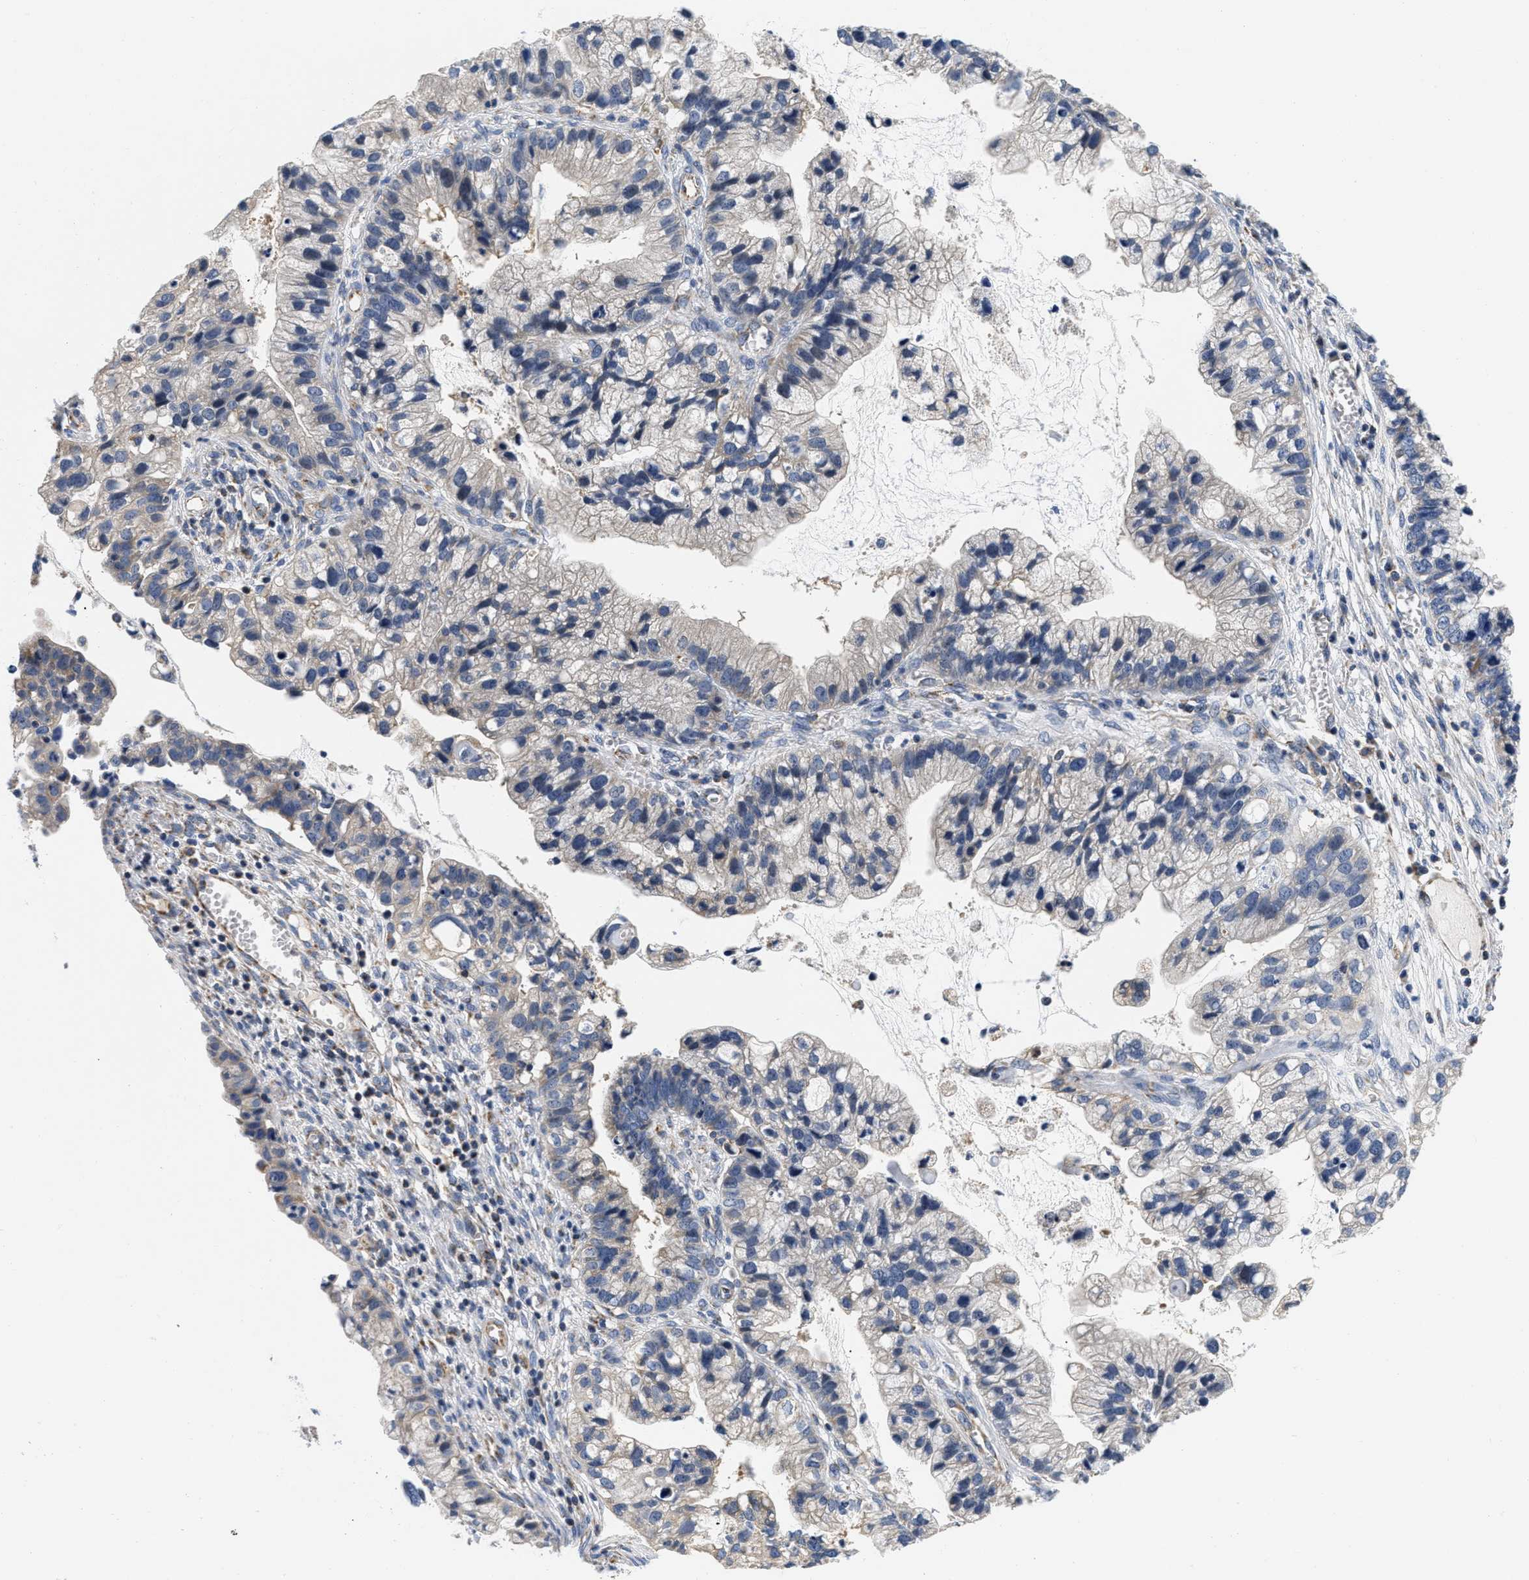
{"staining": {"intensity": "moderate", "quantity": "<25%", "location": "cytoplasmic/membranous"}, "tissue": "cervical cancer", "cell_type": "Tumor cells", "image_type": "cancer", "snomed": [{"axis": "morphology", "description": "Adenocarcinoma, NOS"}, {"axis": "topography", "description": "Cervix"}], "caption": "Cervical adenocarcinoma tissue reveals moderate cytoplasmic/membranous staining in approximately <25% of tumor cells, visualized by immunohistochemistry. The staining was performed using DAB (3,3'-diaminobenzidine) to visualize the protein expression in brown, while the nuclei were stained in blue with hematoxylin (Magnification: 20x).", "gene": "PDP1", "patient": {"sex": "female", "age": 44}}